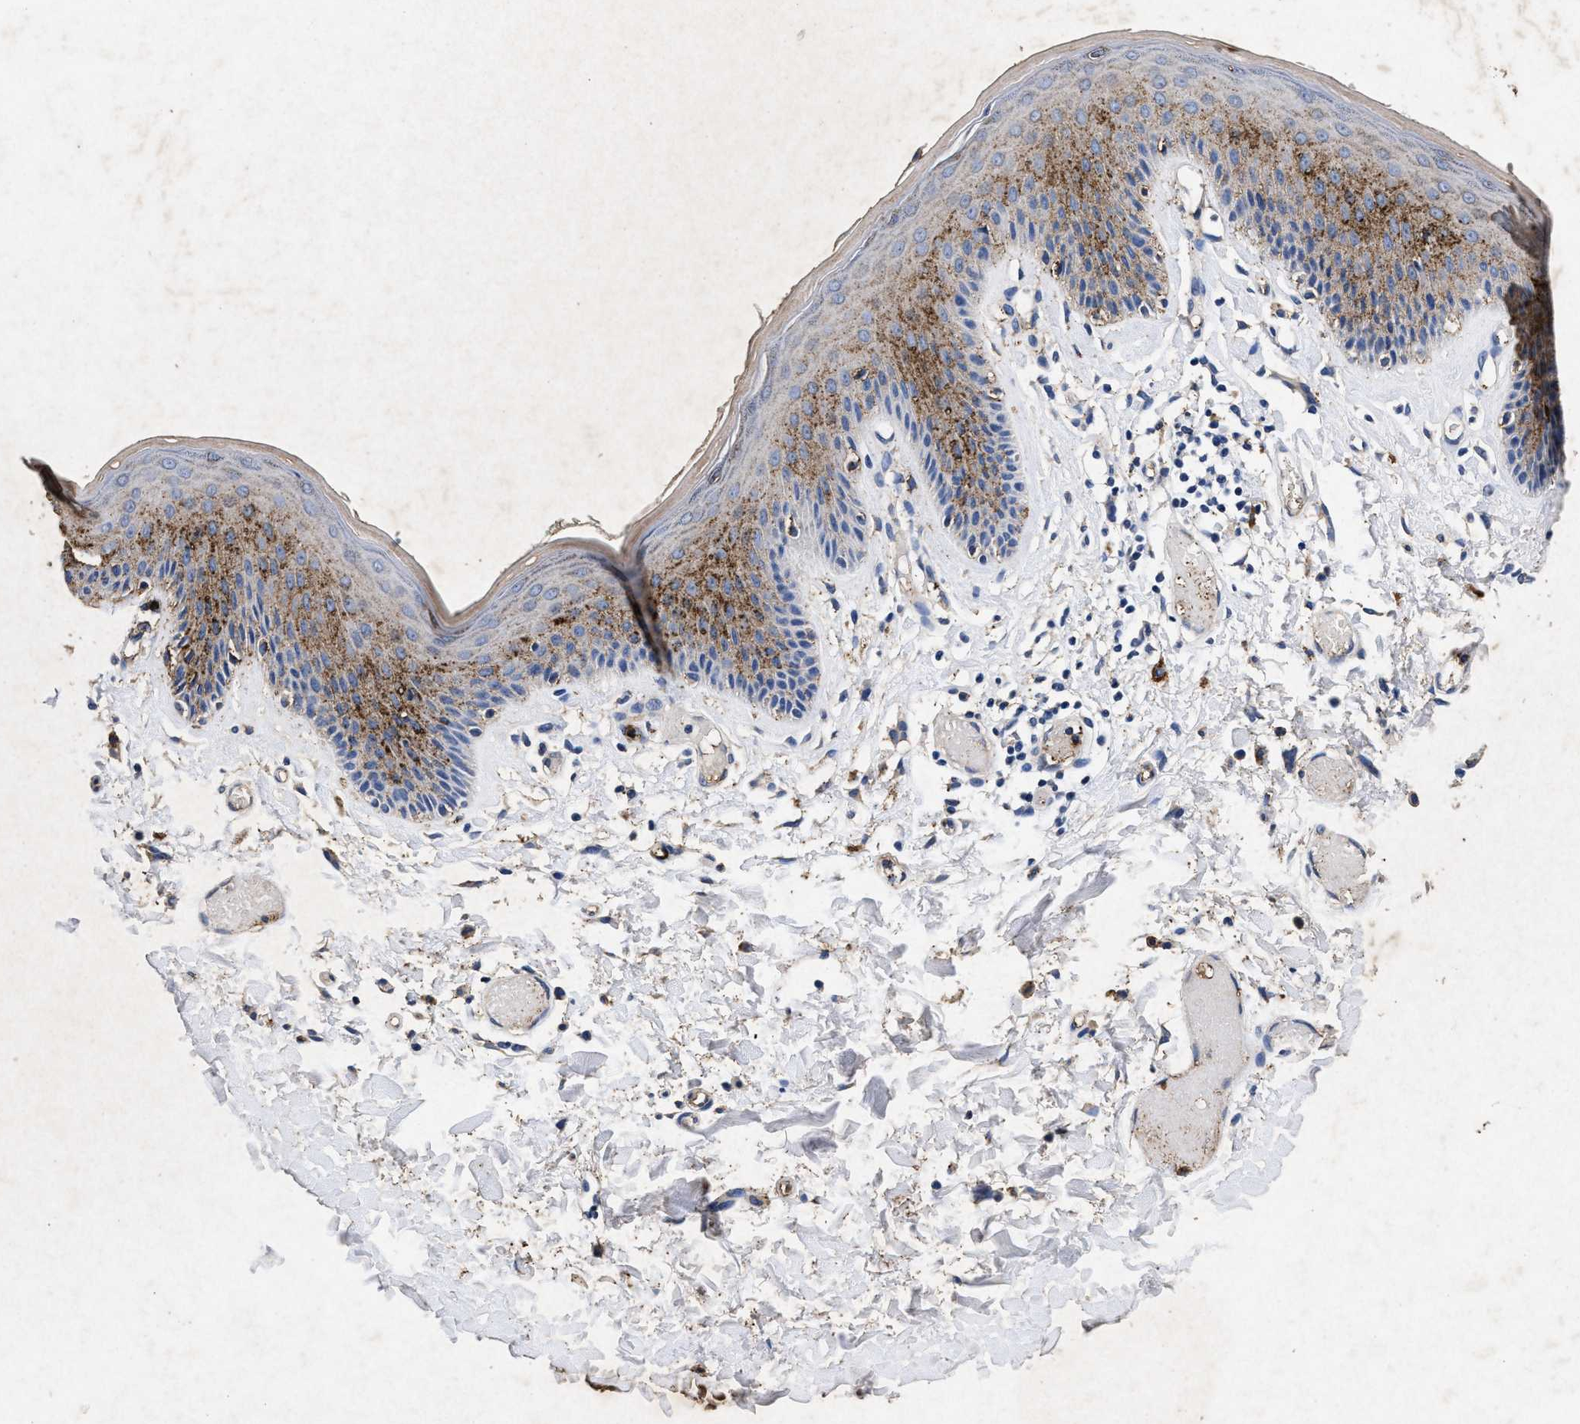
{"staining": {"intensity": "strong", "quantity": "25%-75%", "location": "cytoplasmic/membranous"}, "tissue": "skin", "cell_type": "Epidermal cells", "image_type": "normal", "snomed": [{"axis": "morphology", "description": "Normal tissue, NOS"}, {"axis": "topography", "description": "Vulva"}], "caption": "IHC staining of unremarkable skin, which reveals high levels of strong cytoplasmic/membranous staining in about 25%-75% of epidermal cells indicating strong cytoplasmic/membranous protein positivity. The staining was performed using DAB (3,3'-diaminobenzidine) (brown) for protein detection and nuclei were counterstained in hematoxylin (blue).", "gene": "LTB4R2", "patient": {"sex": "female", "age": 73}}